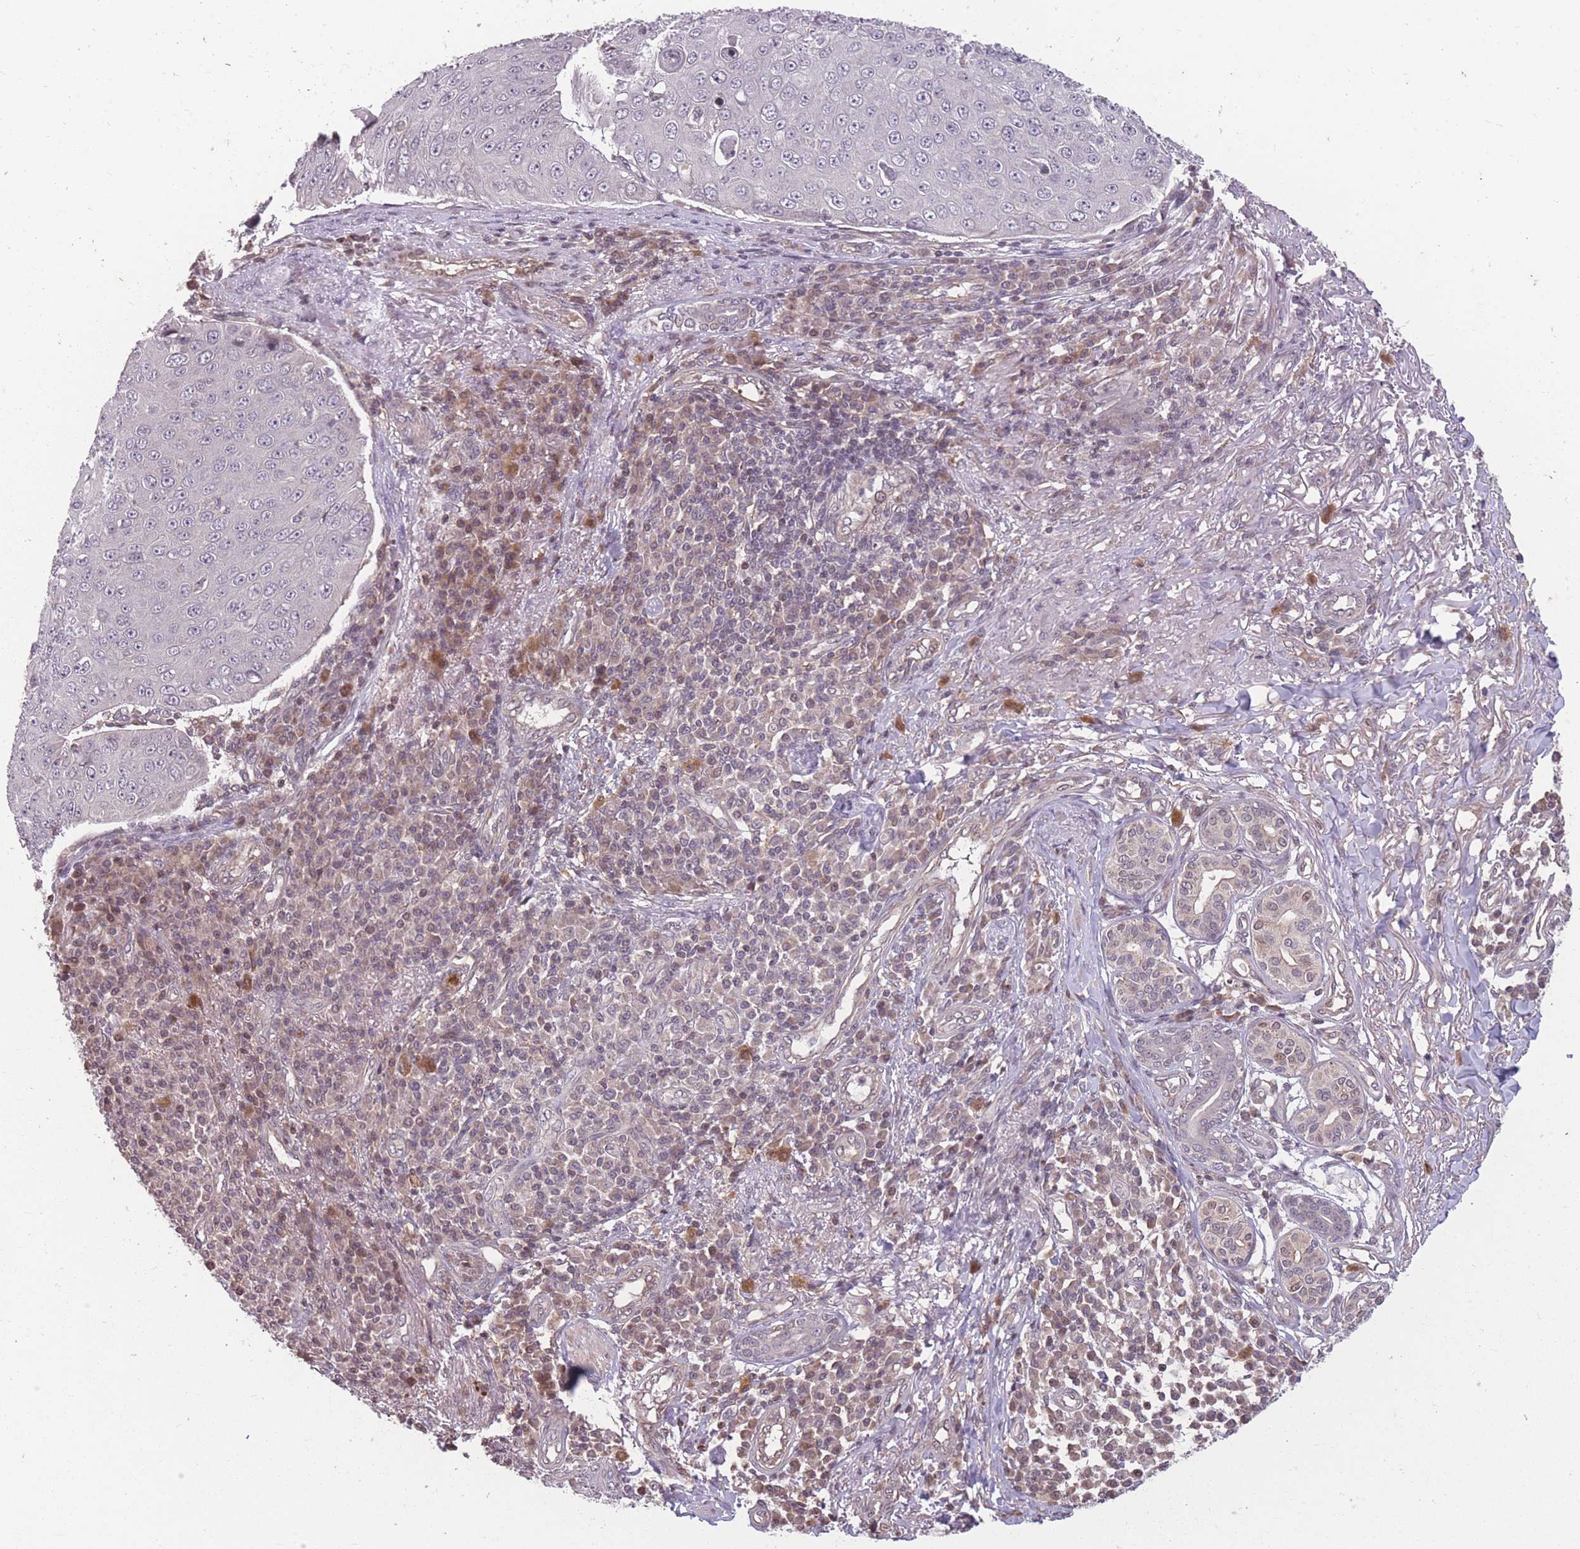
{"staining": {"intensity": "negative", "quantity": "none", "location": "none"}, "tissue": "skin cancer", "cell_type": "Tumor cells", "image_type": "cancer", "snomed": [{"axis": "morphology", "description": "Squamous cell carcinoma, NOS"}, {"axis": "topography", "description": "Skin"}], "caption": "An image of human squamous cell carcinoma (skin) is negative for staining in tumor cells.", "gene": "GGT5", "patient": {"sex": "male", "age": 71}}